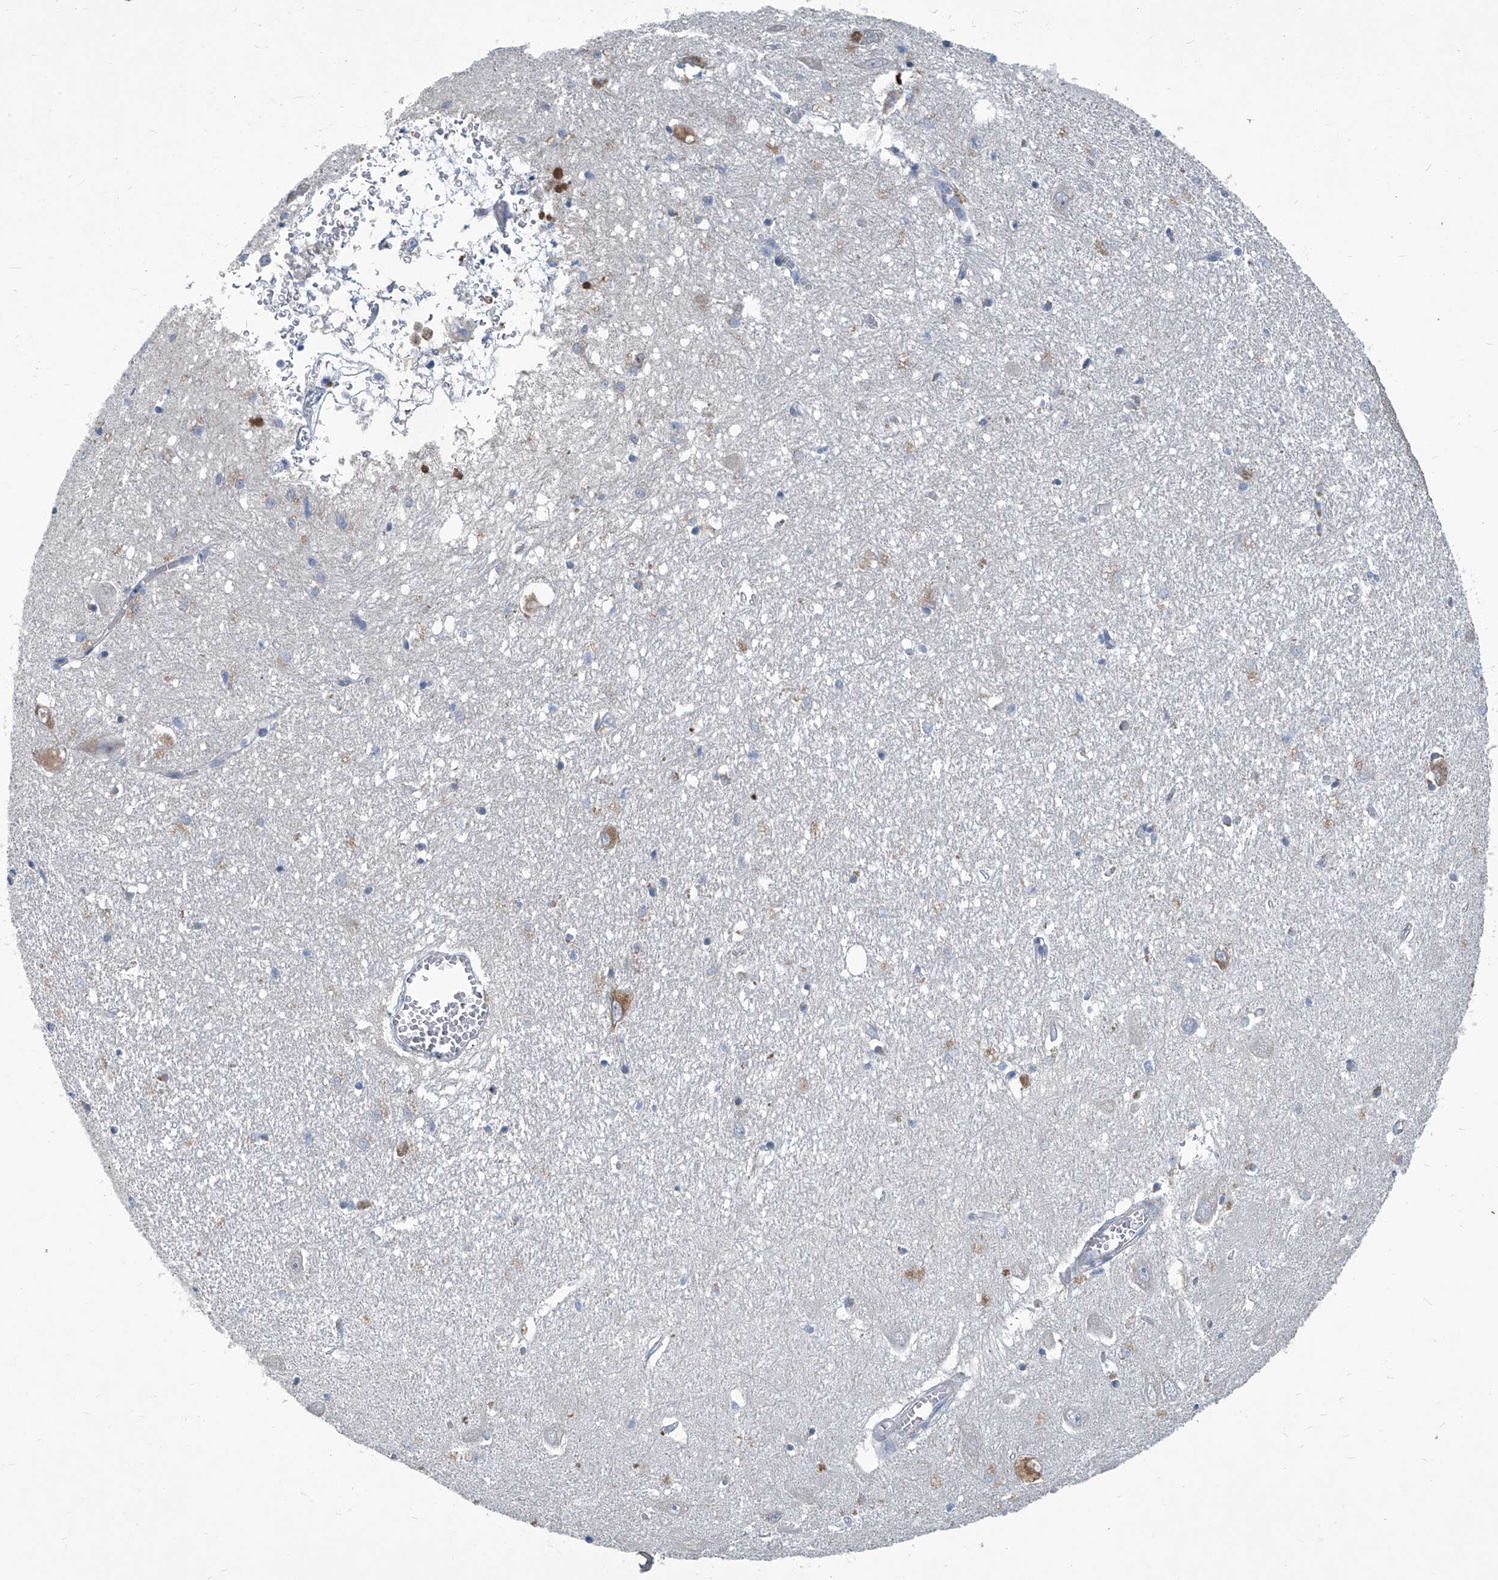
{"staining": {"intensity": "negative", "quantity": "none", "location": "none"}, "tissue": "hippocampus", "cell_type": "Glial cells", "image_type": "normal", "snomed": [{"axis": "morphology", "description": "Normal tissue, NOS"}, {"axis": "topography", "description": "Hippocampus"}], "caption": "A high-resolution histopathology image shows immunohistochemistry staining of benign hippocampus, which reveals no significant staining in glial cells.", "gene": "SLC26A11", "patient": {"sex": "female", "age": 64}}